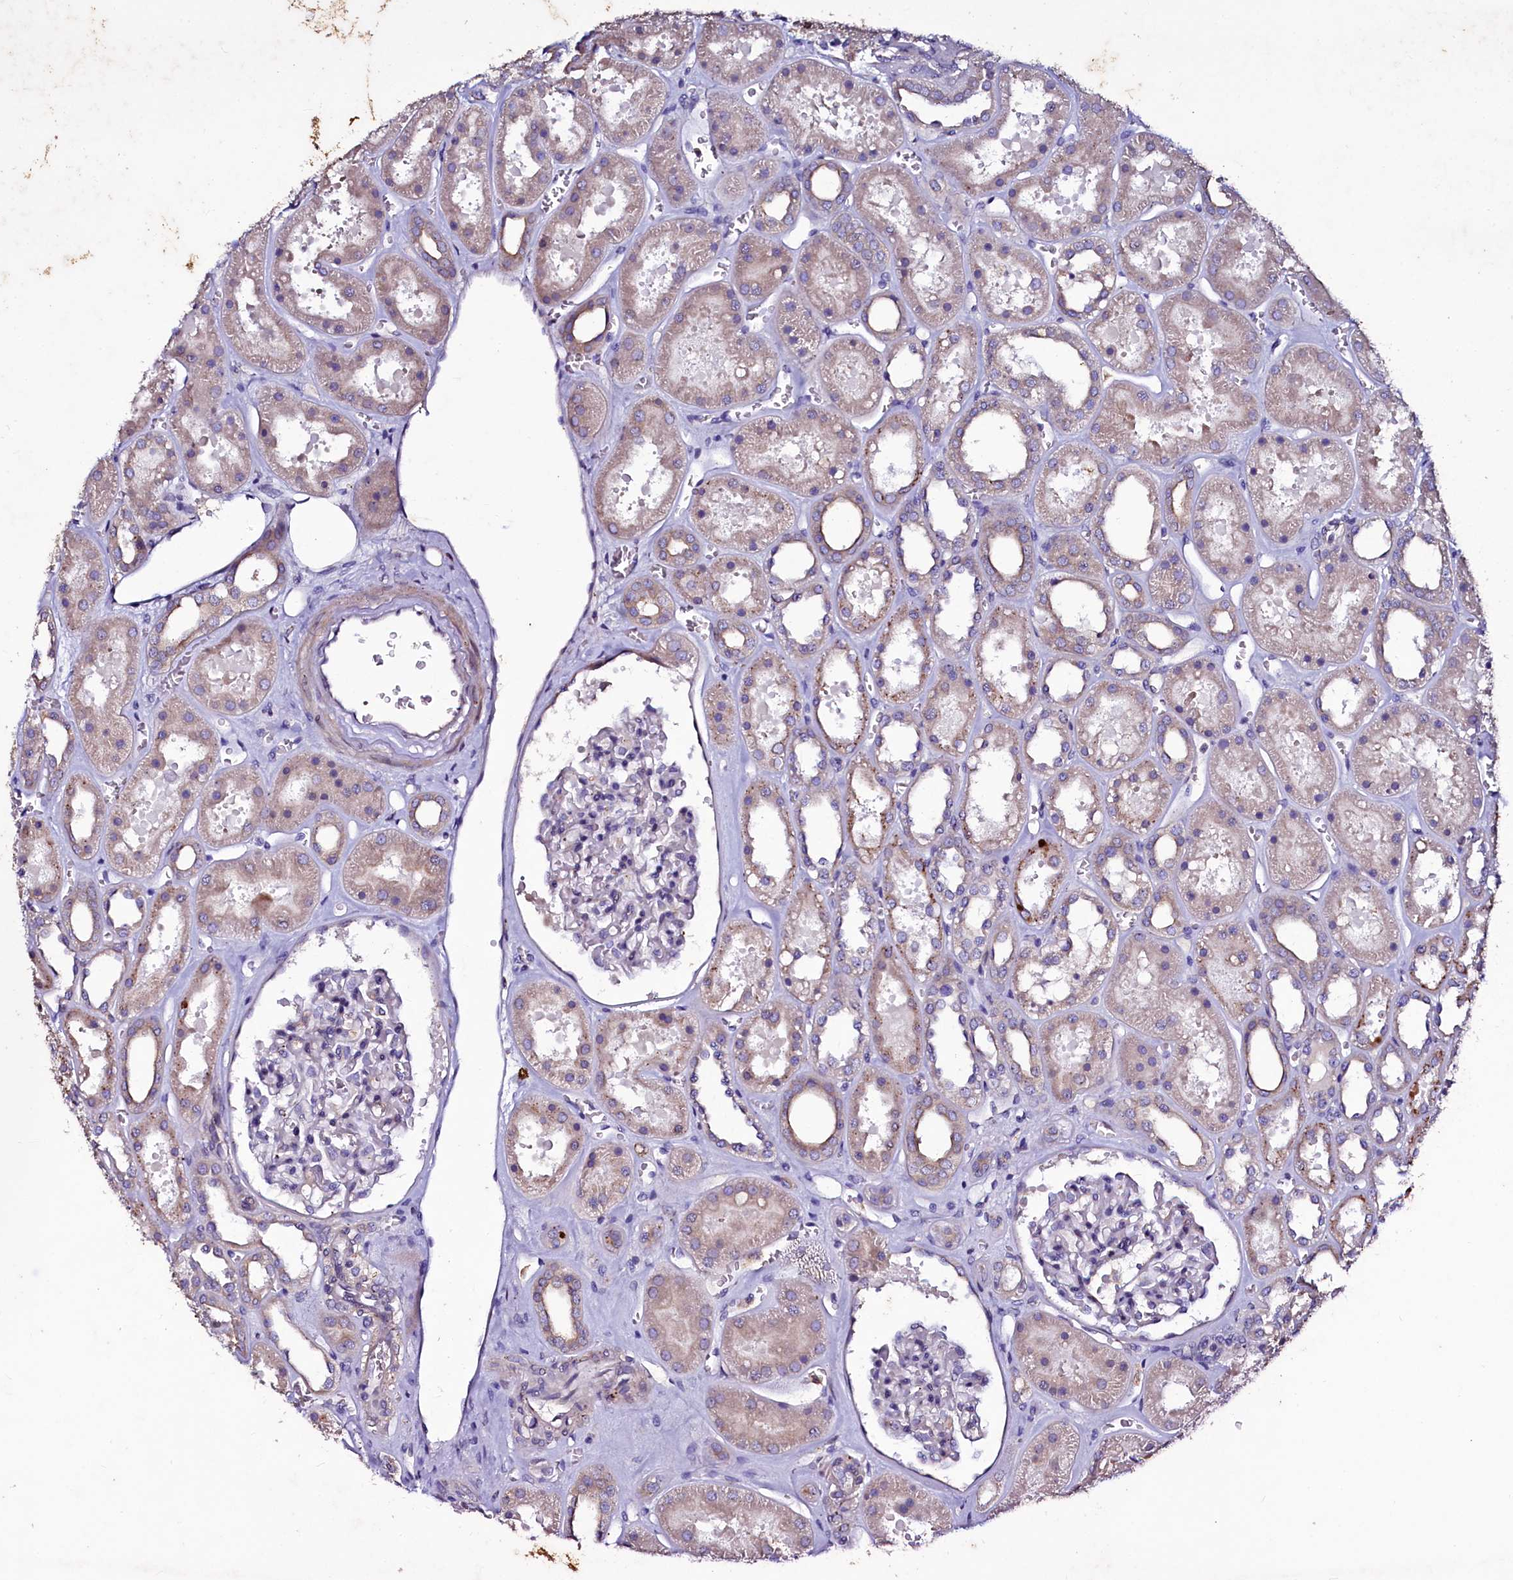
{"staining": {"intensity": "negative", "quantity": "none", "location": "none"}, "tissue": "kidney", "cell_type": "Cells in glomeruli", "image_type": "normal", "snomed": [{"axis": "morphology", "description": "Normal tissue, NOS"}, {"axis": "topography", "description": "Kidney"}], "caption": "This is an immunohistochemistry (IHC) micrograph of normal human kidney. There is no staining in cells in glomeruli.", "gene": "SELENOT", "patient": {"sex": "female", "age": 41}}